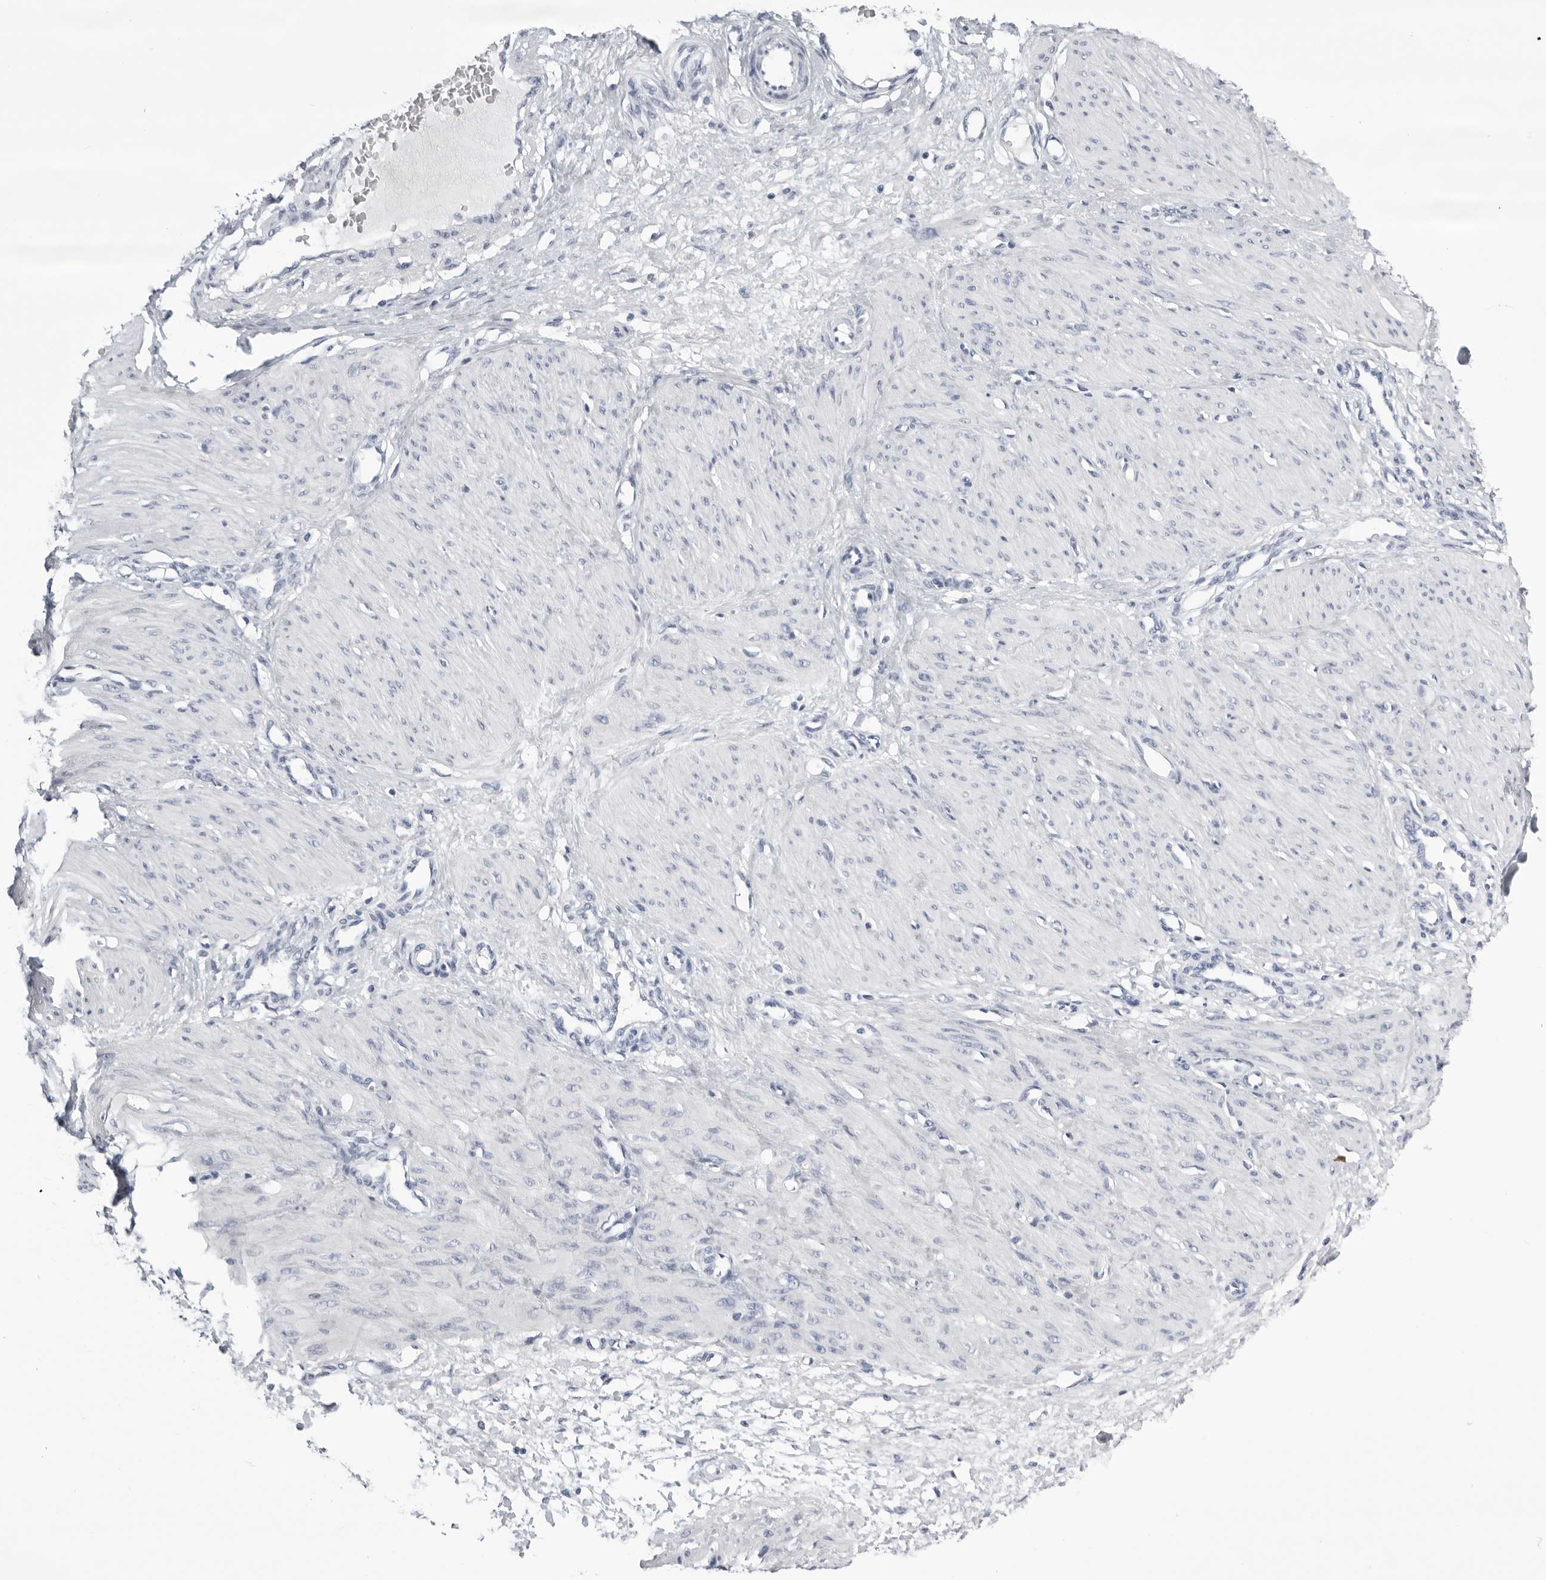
{"staining": {"intensity": "negative", "quantity": "none", "location": "none"}, "tissue": "smooth muscle", "cell_type": "Smooth muscle cells", "image_type": "normal", "snomed": [{"axis": "morphology", "description": "Normal tissue, NOS"}, {"axis": "topography", "description": "Endometrium"}], "caption": "Smooth muscle cells show no significant expression in benign smooth muscle. The staining was performed using DAB to visualize the protein expression in brown, while the nuclei were stained in blue with hematoxylin (Magnification: 20x).", "gene": "ZNF502", "patient": {"sex": "female", "age": 33}}